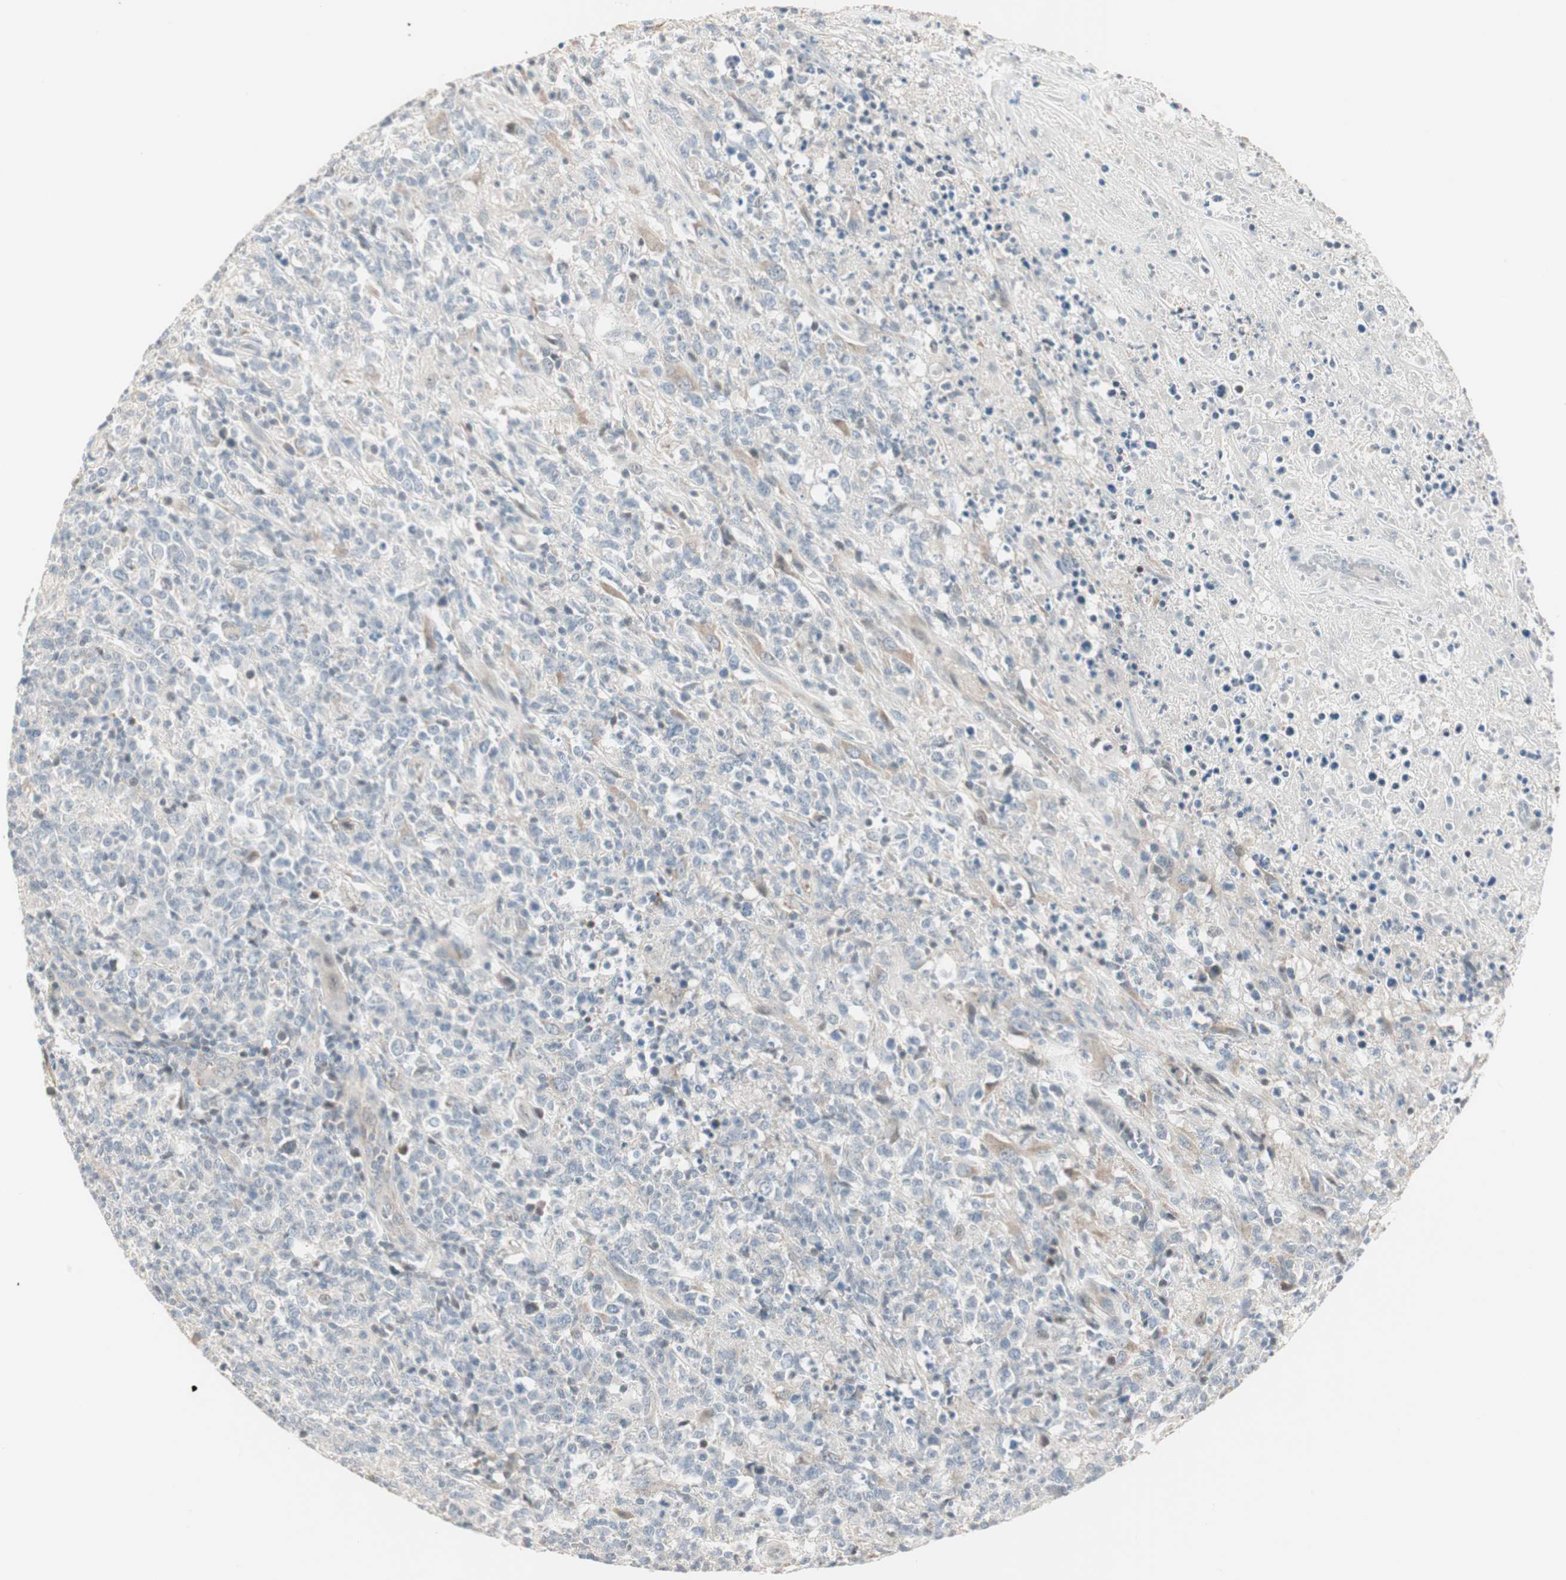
{"staining": {"intensity": "moderate", "quantity": "25%-75%", "location": "cytoplasmic/membranous"}, "tissue": "lymphoma", "cell_type": "Tumor cells", "image_type": "cancer", "snomed": [{"axis": "morphology", "description": "Malignant lymphoma, non-Hodgkin's type, High grade"}, {"axis": "topography", "description": "Lymph node"}], "caption": "Moderate cytoplasmic/membranous protein positivity is identified in approximately 25%-75% of tumor cells in malignant lymphoma, non-Hodgkin's type (high-grade).", "gene": "PDZK1", "patient": {"sex": "female", "age": 84}}